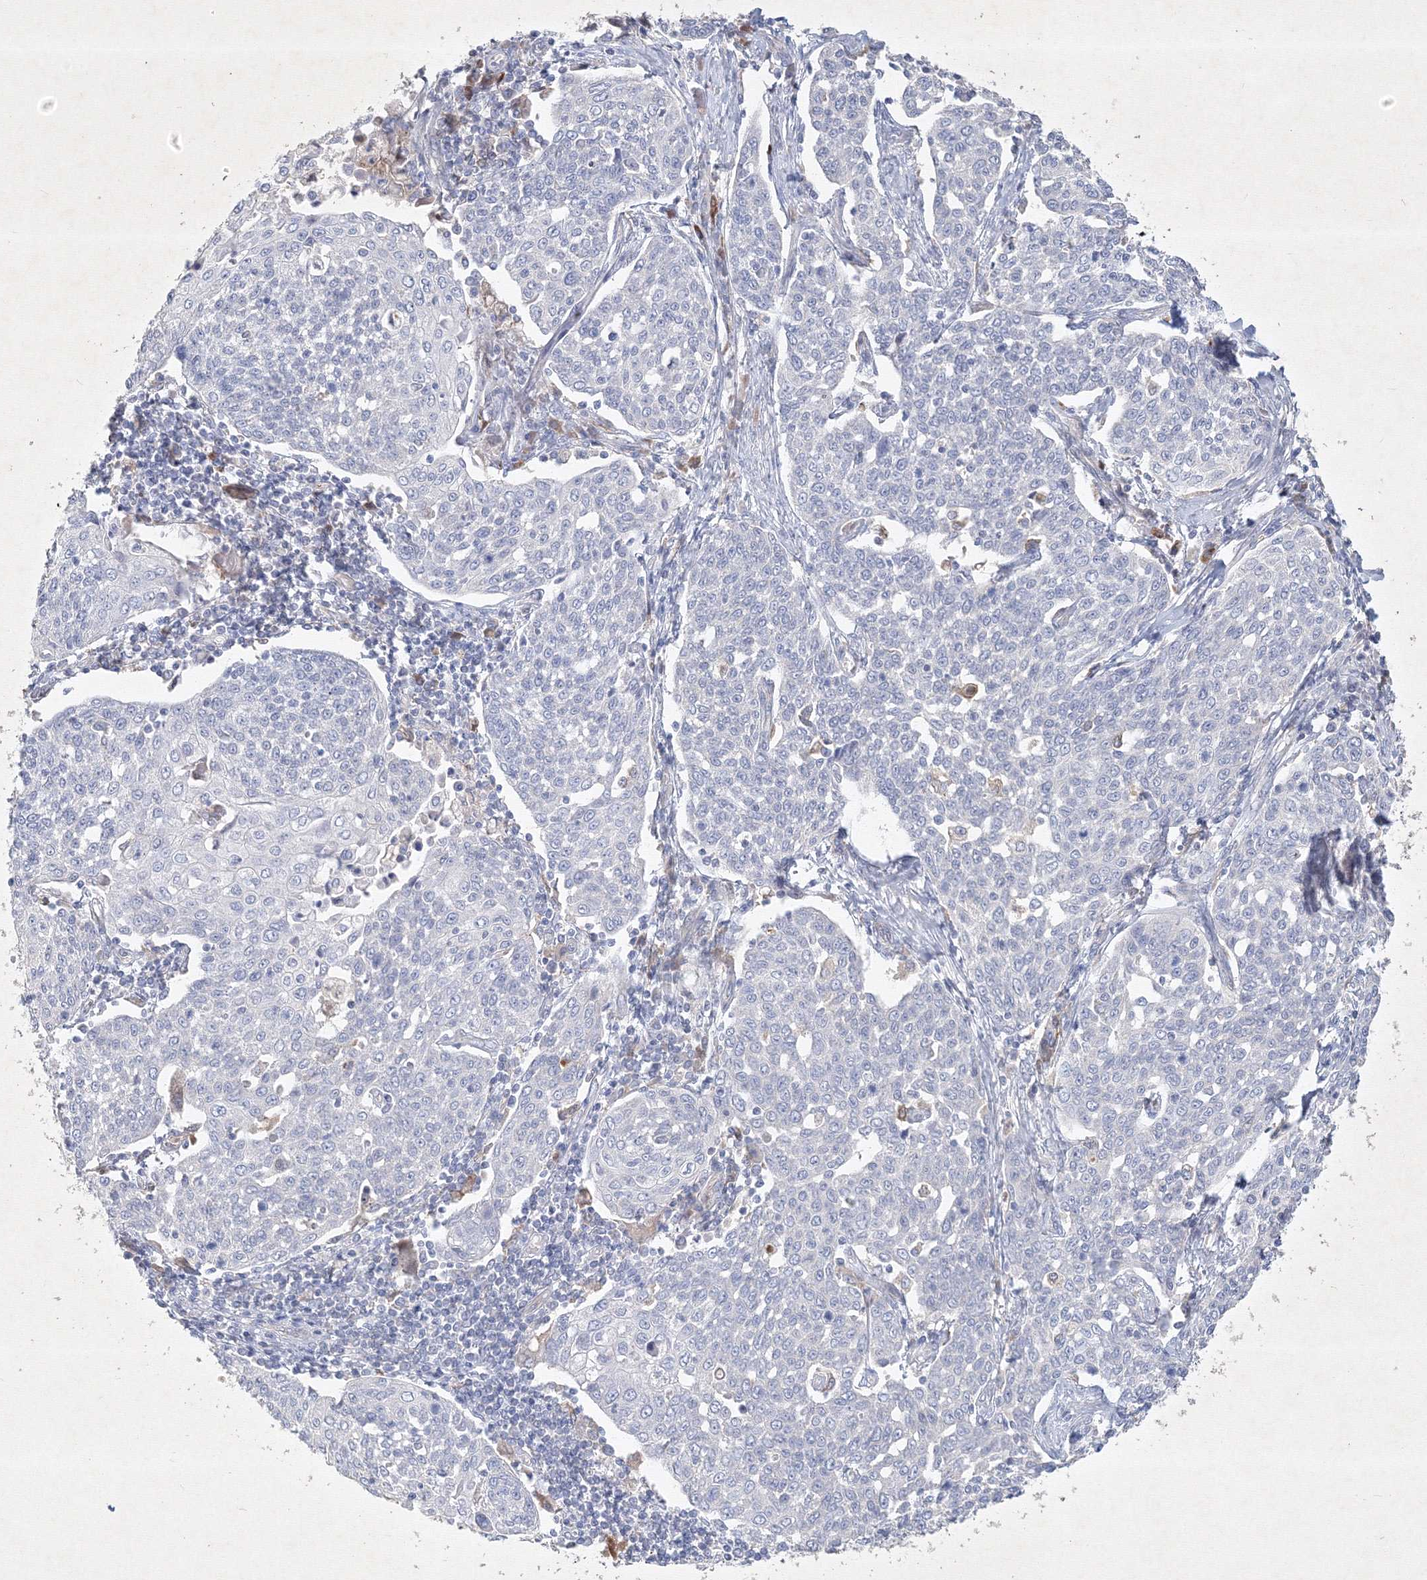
{"staining": {"intensity": "negative", "quantity": "none", "location": "none"}, "tissue": "cervical cancer", "cell_type": "Tumor cells", "image_type": "cancer", "snomed": [{"axis": "morphology", "description": "Squamous cell carcinoma, NOS"}, {"axis": "topography", "description": "Cervix"}], "caption": "An immunohistochemistry (IHC) histopathology image of squamous cell carcinoma (cervical) is shown. There is no staining in tumor cells of squamous cell carcinoma (cervical).", "gene": "CXXC4", "patient": {"sex": "female", "age": 34}}